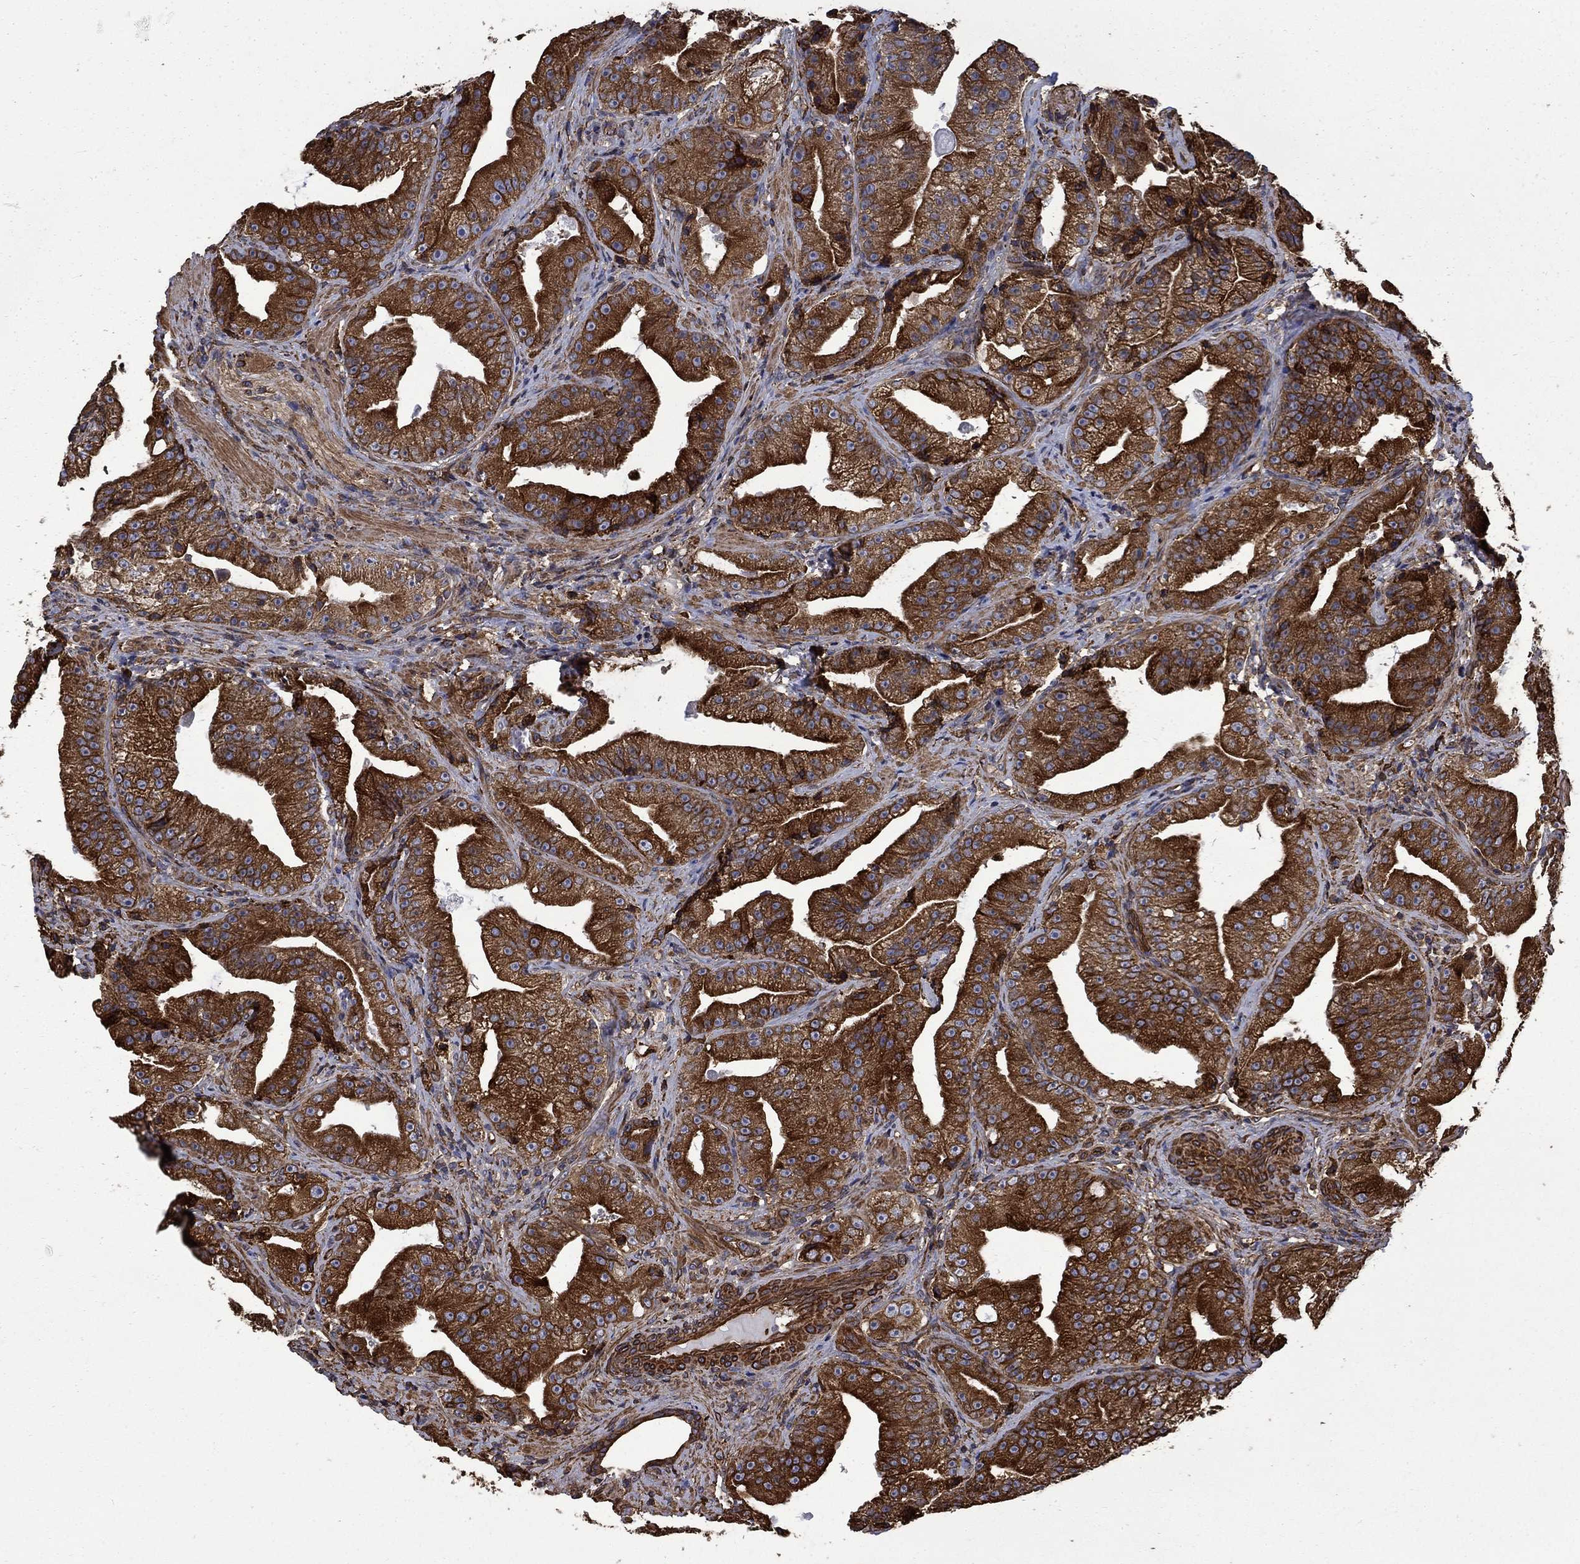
{"staining": {"intensity": "strong", "quantity": ">75%", "location": "cytoplasmic/membranous"}, "tissue": "prostate cancer", "cell_type": "Tumor cells", "image_type": "cancer", "snomed": [{"axis": "morphology", "description": "Adenocarcinoma, Low grade"}, {"axis": "topography", "description": "Prostate"}], "caption": "Brown immunohistochemical staining in adenocarcinoma (low-grade) (prostate) demonstrates strong cytoplasmic/membranous staining in approximately >75% of tumor cells. (Brightfield microscopy of DAB IHC at high magnification).", "gene": "CUTC", "patient": {"sex": "male", "age": 62}}